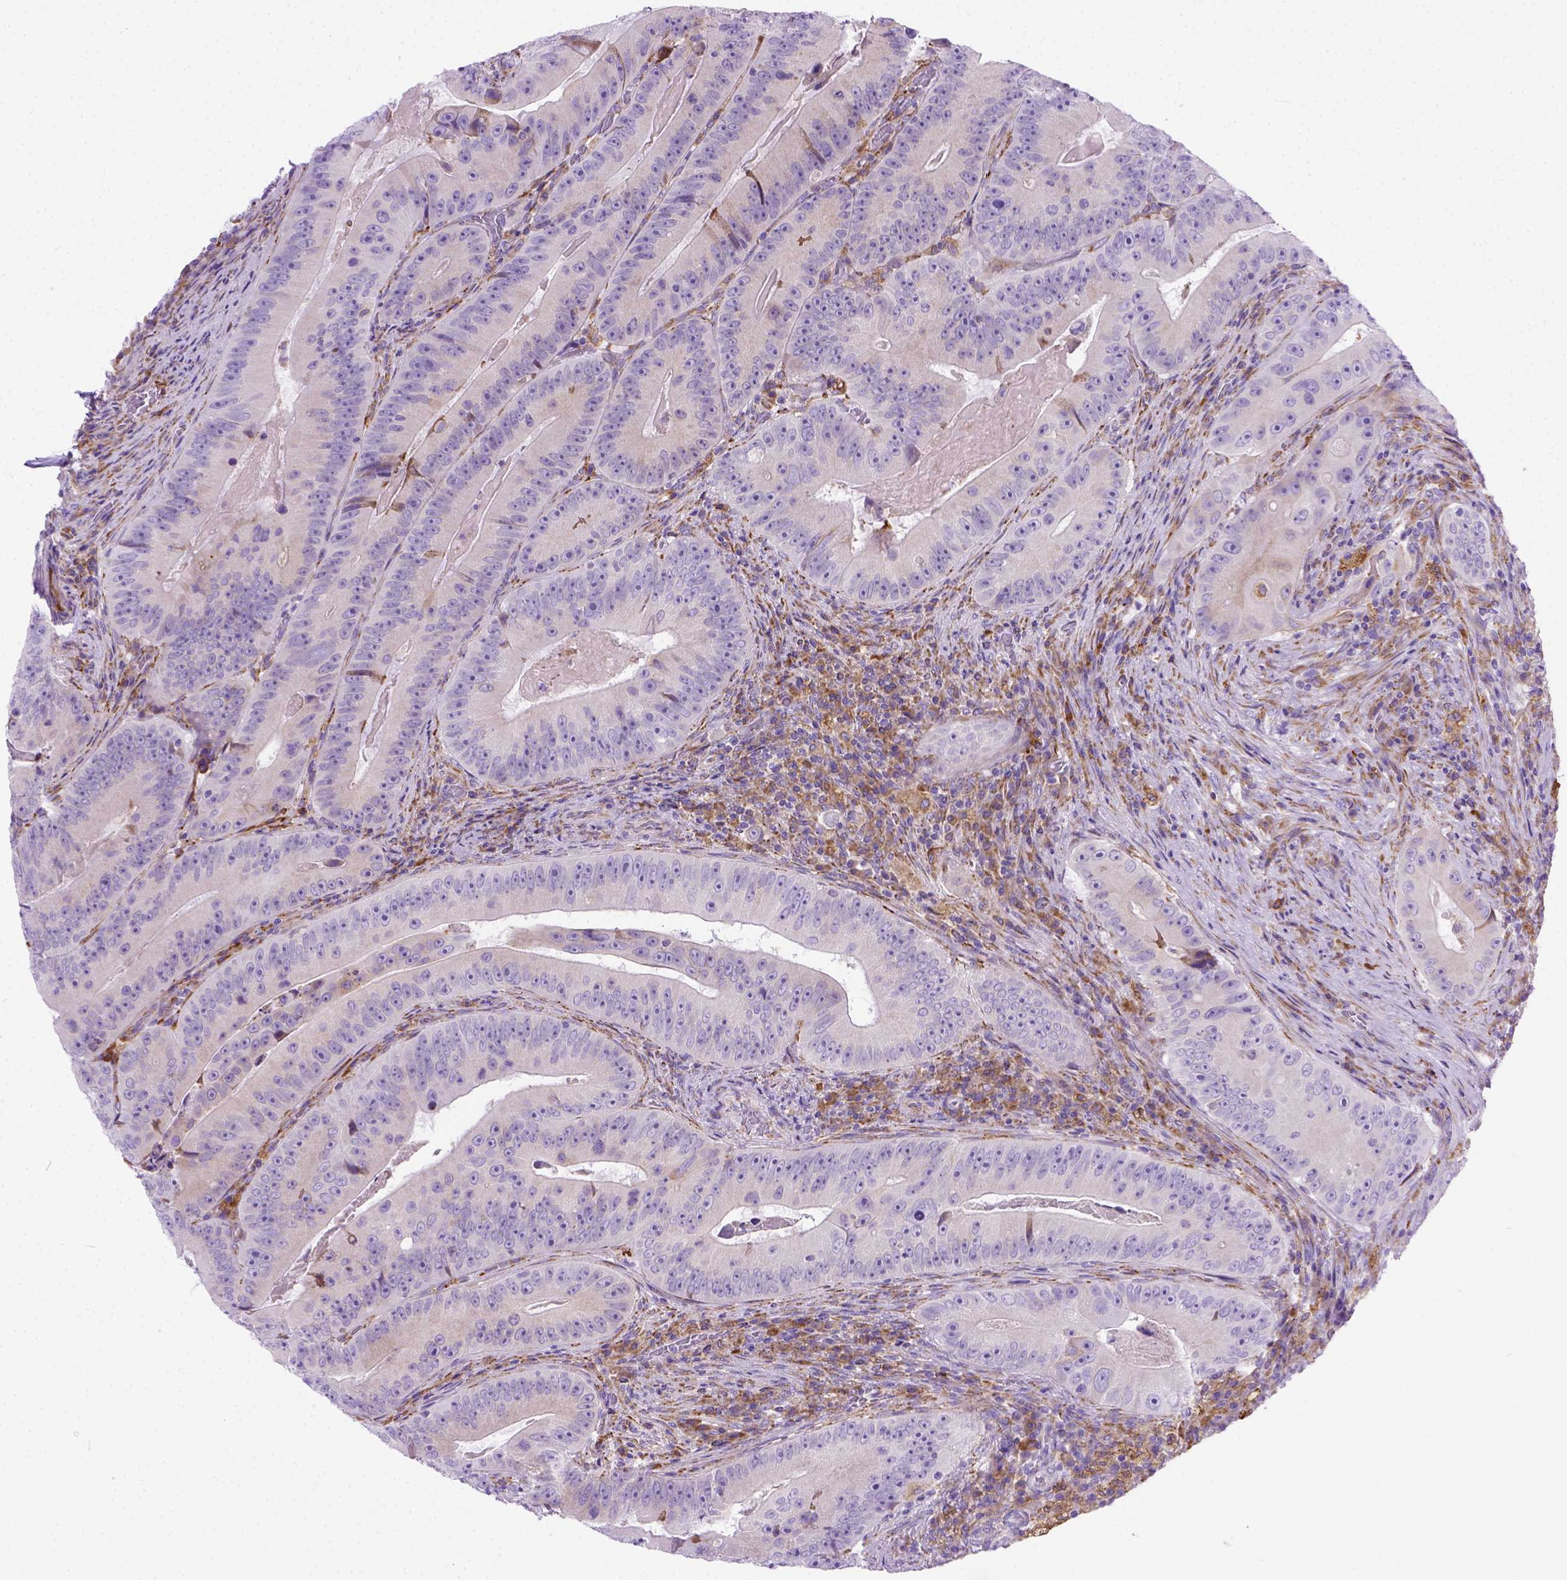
{"staining": {"intensity": "negative", "quantity": "none", "location": "none"}, "tissue": "colorectal cancer", "cell_type": "Tumor cells", "image_type": "cancer", "snomed": [{"axis": "morphology", "description": "Adenocarcinoma, NOS"}, {"axis": "topography", "description": "Colon"}], "caption": "Tumor cells are negative for protein expression in human adenocarcinoma (colorectal). The staining was performed using DAB to visualize the protein expression in brown, while the nuclei were stained in blue with hematoxylin (Magnification: 20x).", "gene": "PLK4", "patient": {"sex": "female", "age": 86}}